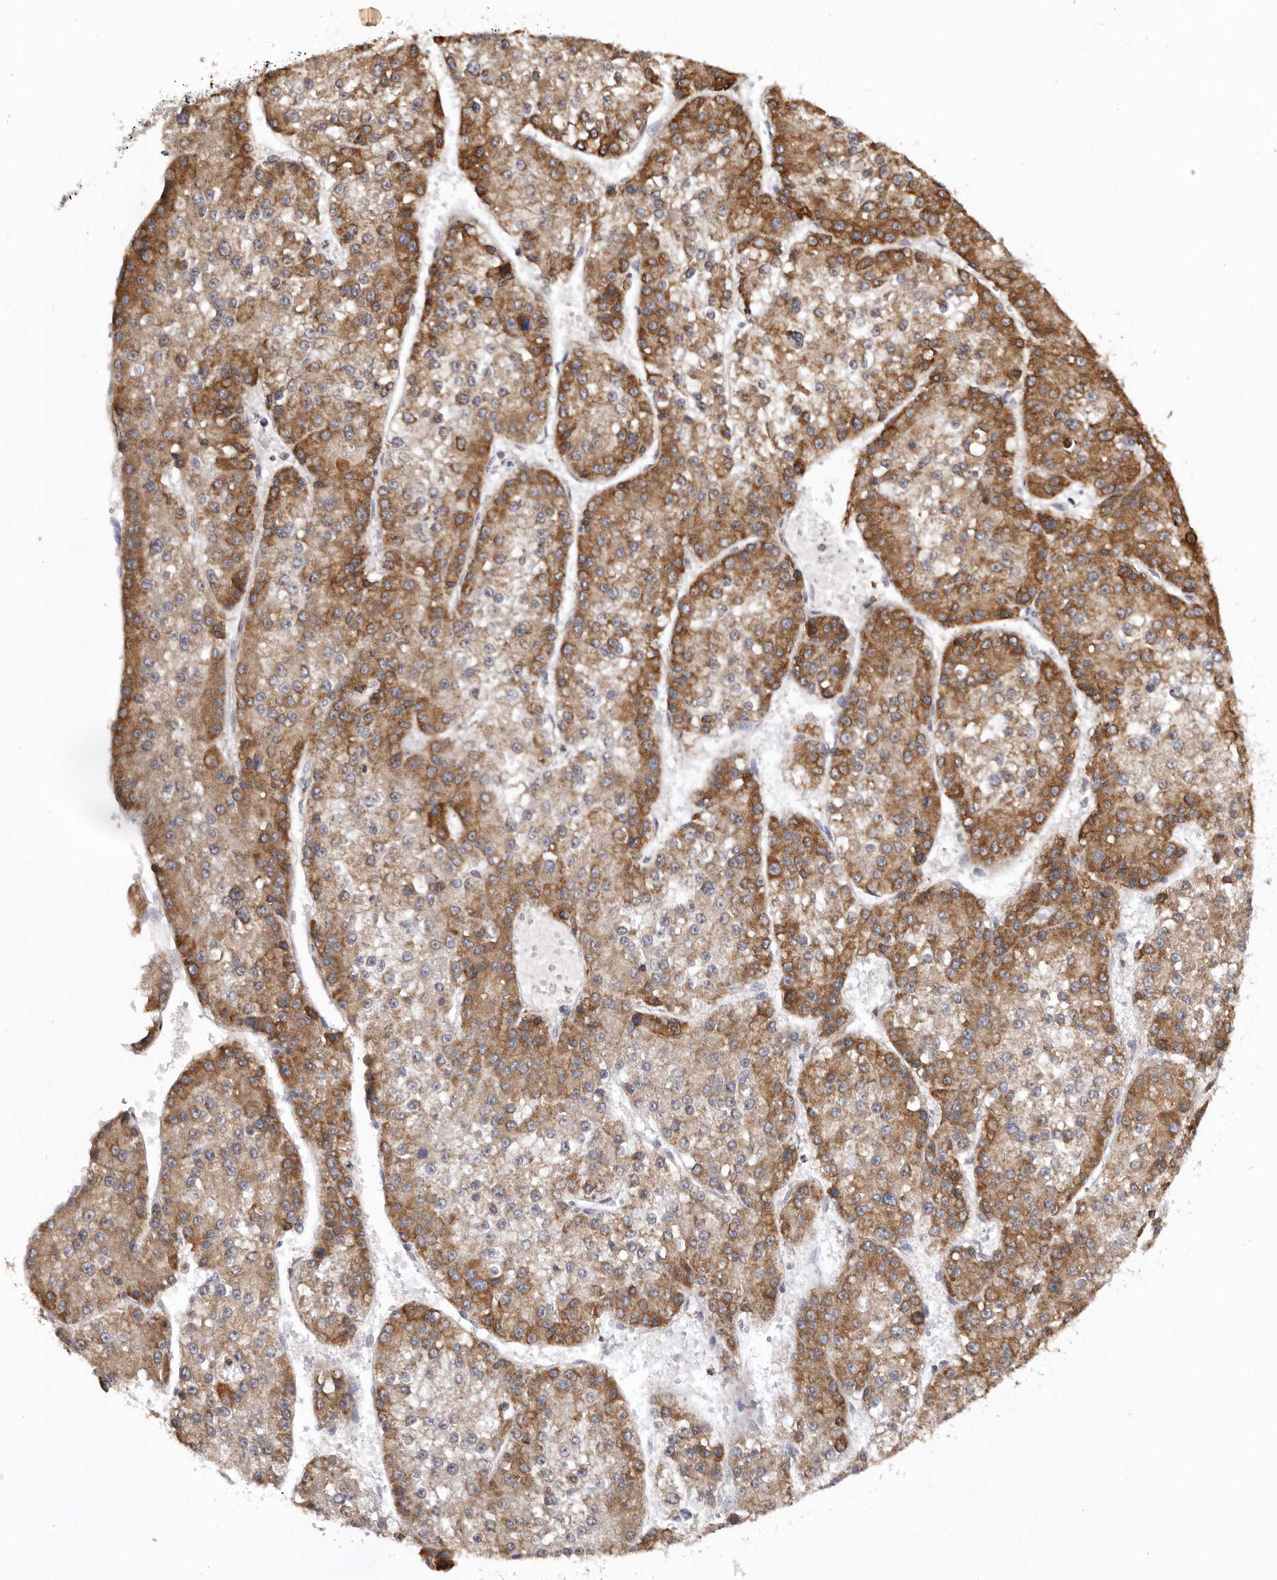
{"staining": {"intensity": "moderate", "quantity": ">75%", "location": "cytoplasmic/membranous"}, "tissue": "liver cancer", "cell_type": "Tumor cells", "image_type": "cancer", "snomed": [{"axis": "morphology", "description": "Carcinoma, Hepatocellular, NOS"}, {"axis": "topography", "description": "Liver"}], "caption": "Immunohistochemical staining of liver hepatocellular carcinoma exhibits medium levels of moderate cytoplasmic/membranous protein staining in about >75% of tumor cells.", "gene": "INKA2", "patient": {"sex": "female", "age": 73}}